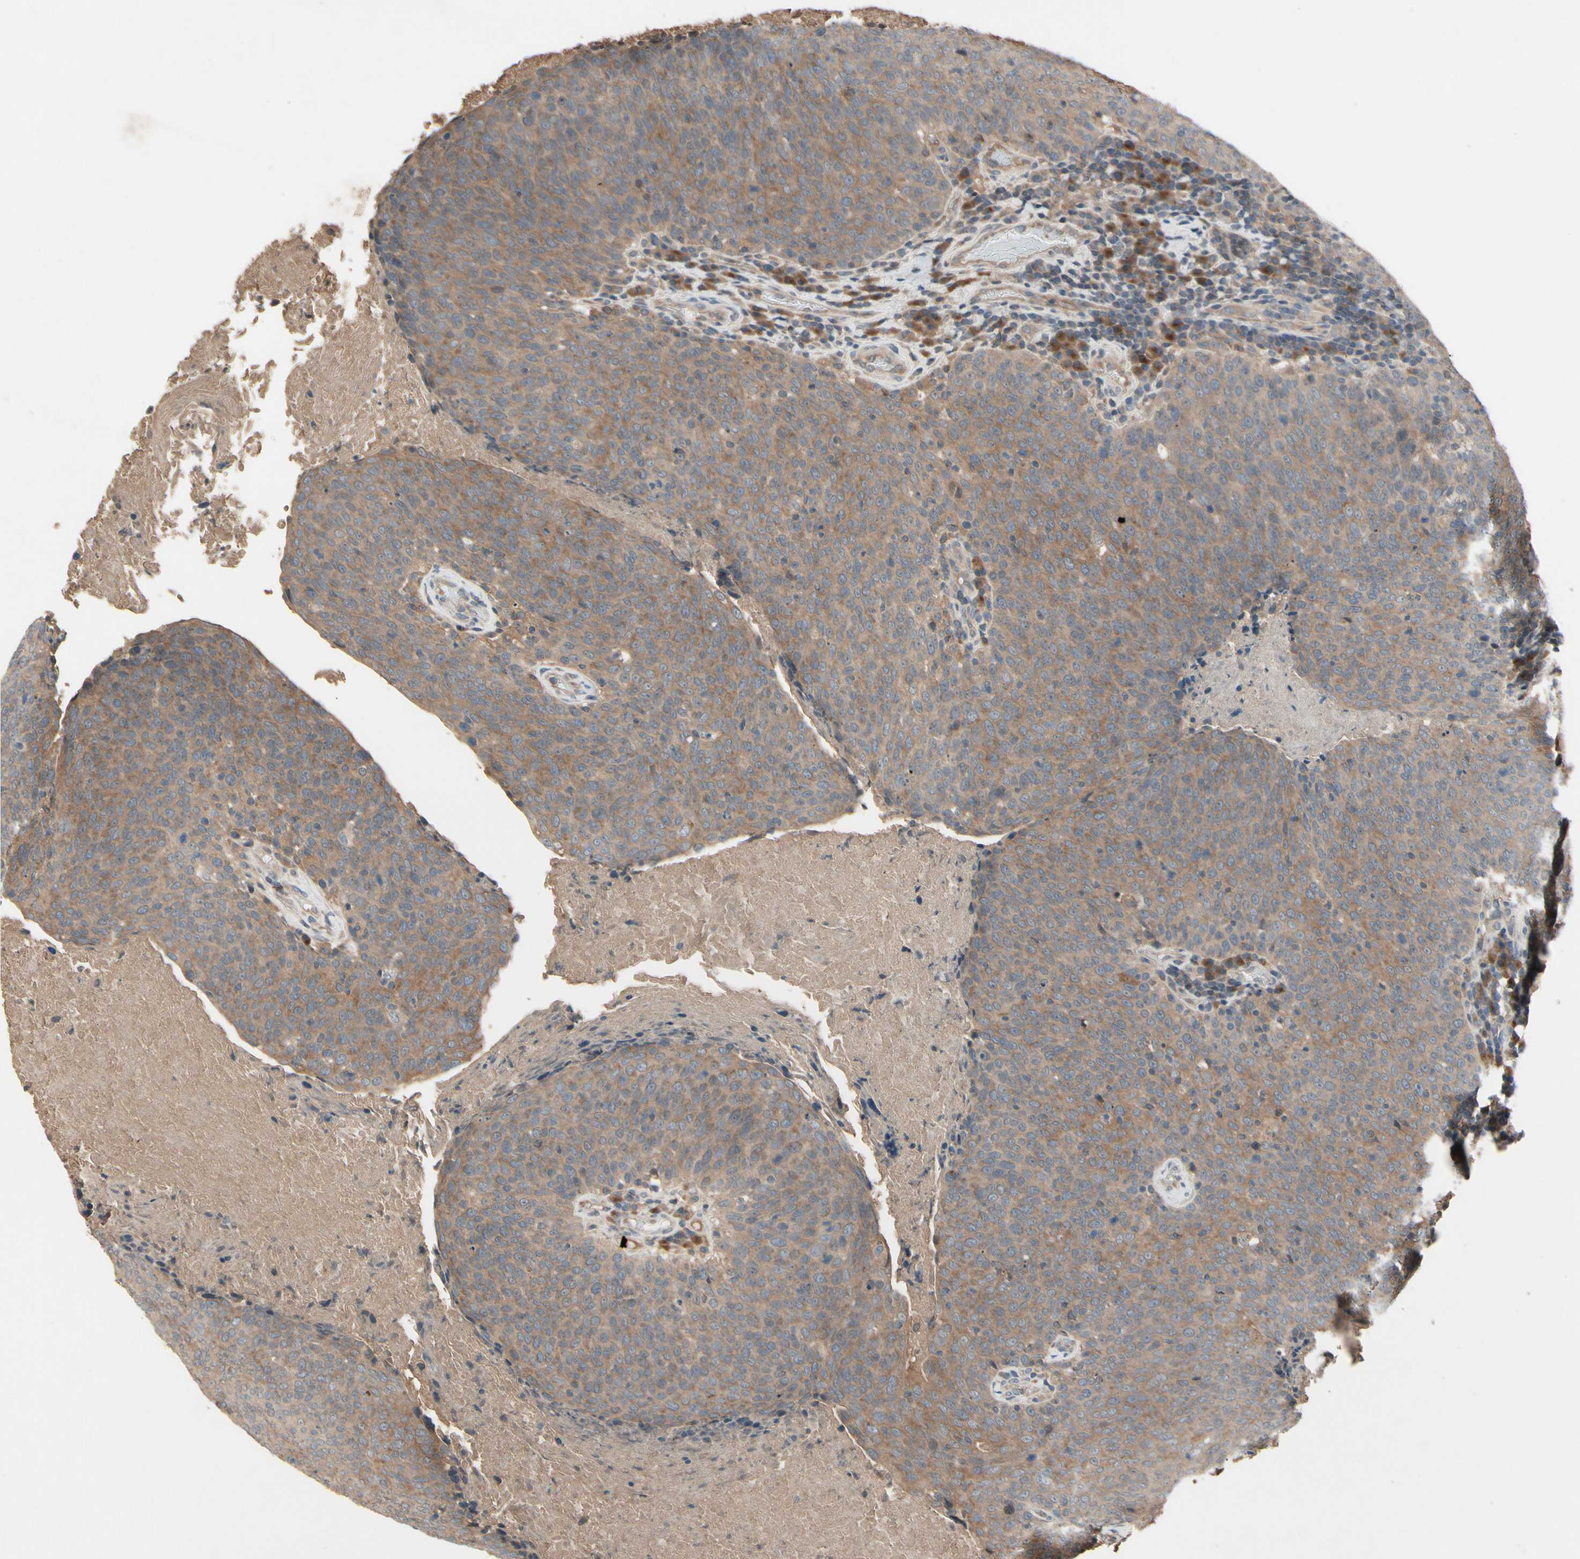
{"staining": {"intensity": "moderate", "quantity": ">75%", "location": "cytoplasmic/membranous"}, "tissue": "head and neck cancer", "cell_type": "Tumor cells", "image_type": "cancer", "snomed": [{"axis": "morphology", "description": "Squamous cell carcinoma, NOS"}, {"axis": "morphology", "description": "Squamous cell carcinoma, metastatic, NOS"}, {"axis": "topography", "description": "Lymph node"}, {"axis": "topography", "description": "Head-Neck"}], "caption": "This image displays head and neck squamous cell carcinoma stained with immunohistochemistry (IHC) to label a protein in brown. The cytoplasmic/membranous of tumor cells show moderate positivity for the protein. Nuclei are counter-stained blue.", "gene": "NSF", "patient": {"sex": "male", "age": 62}}